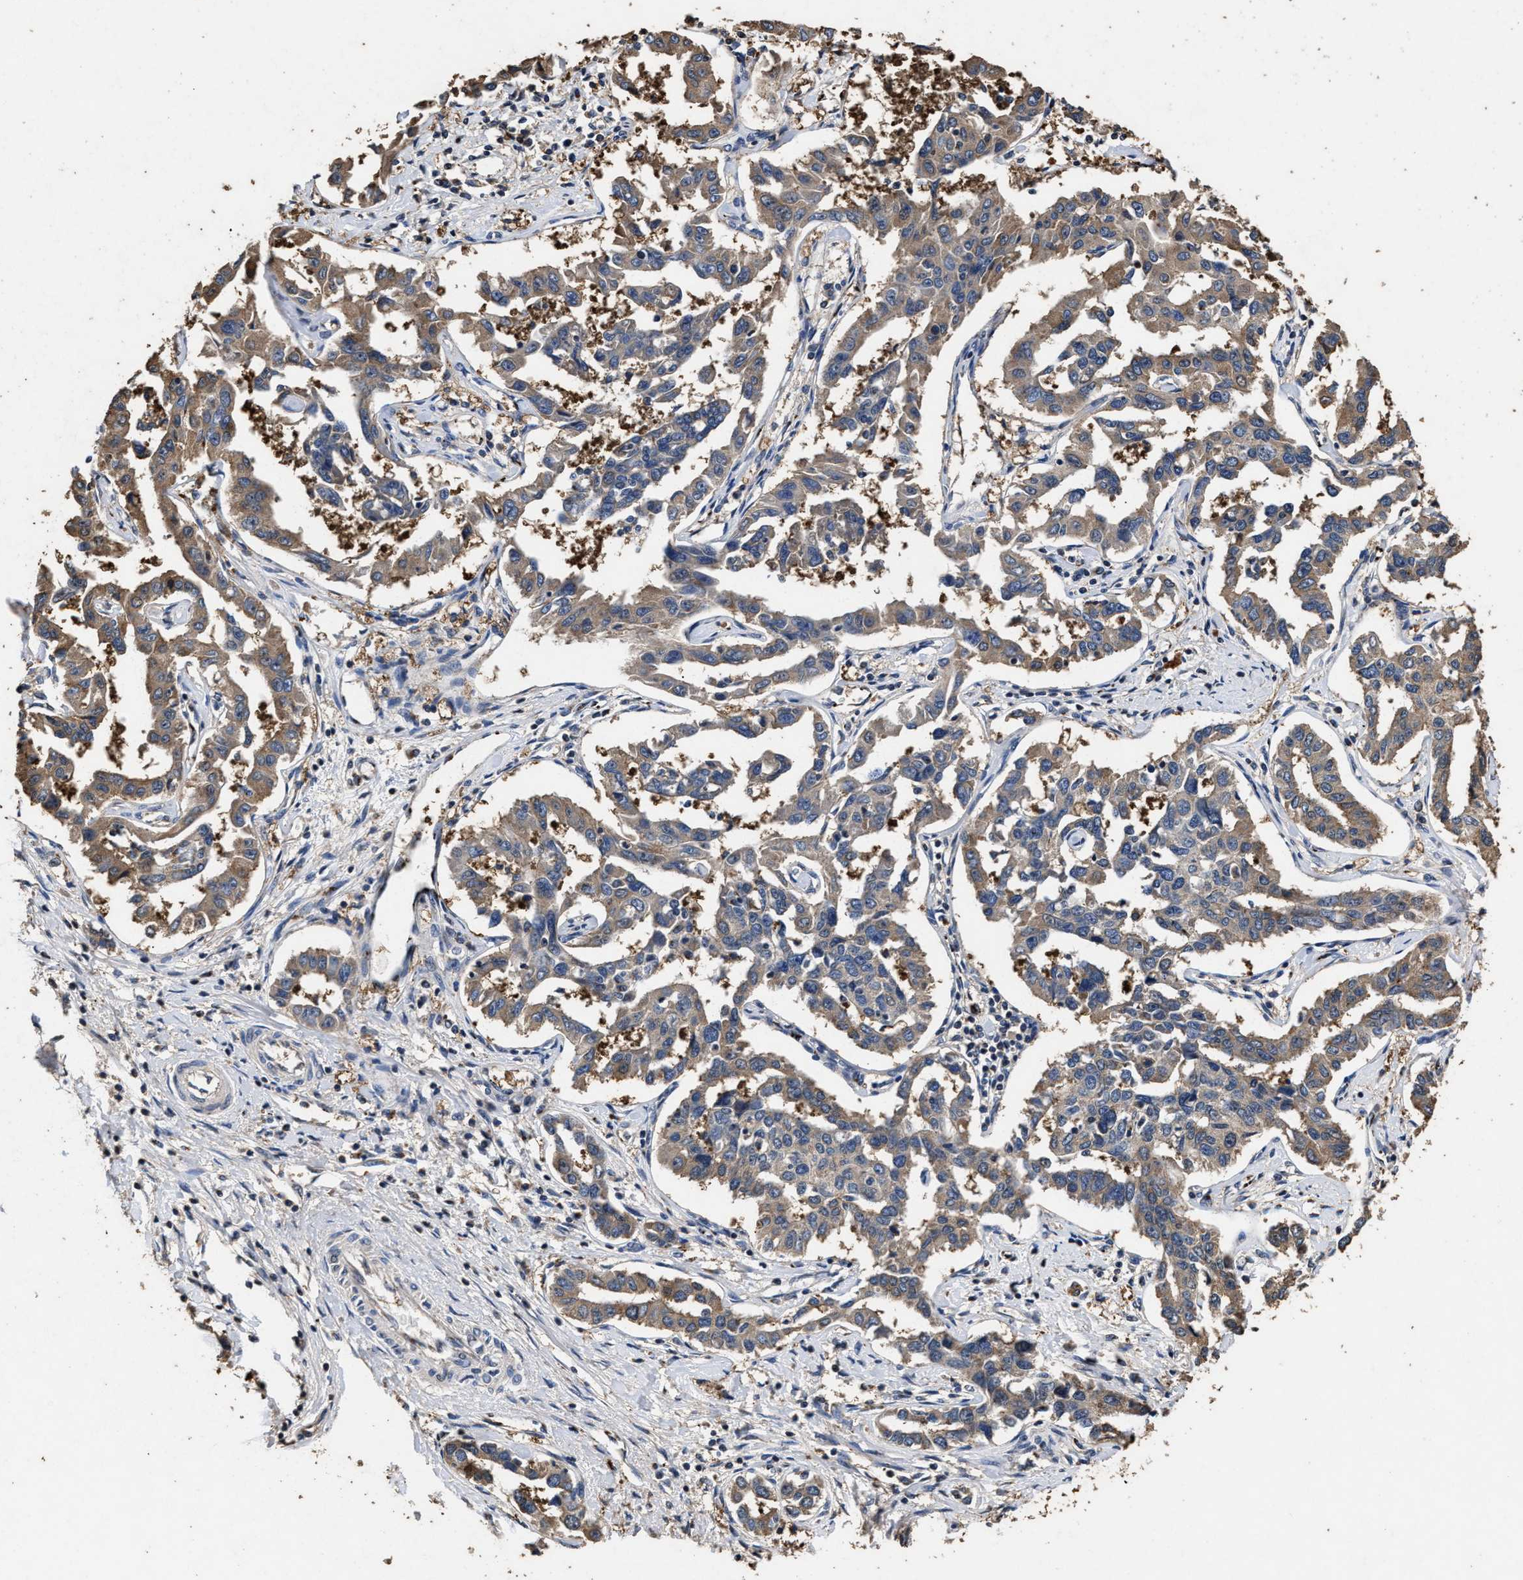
{"staining": {"intensity": "moderate", "quantity": ">75%", "location": "cytoplasmic/membranous"}, "tissue": "liver cancer", "cell_type": "Tumor cells", "image_type": "cancer", "snomed": [{"axis": "morphology", "description": "Cholangiocarcinoma"}, {"axis": "topography", "description": "Liver"}], "caption": "Immunohistochemistry histopathology image of liver cancer (cholangiocarcinoma) stained for a protein (brown), which displays medium levels of moderate cytoplasmic/membranous positivity in approximately >75% of tumor cells.", "gene": "TPST2", "patient": {"sex": "male", "age": 59}}